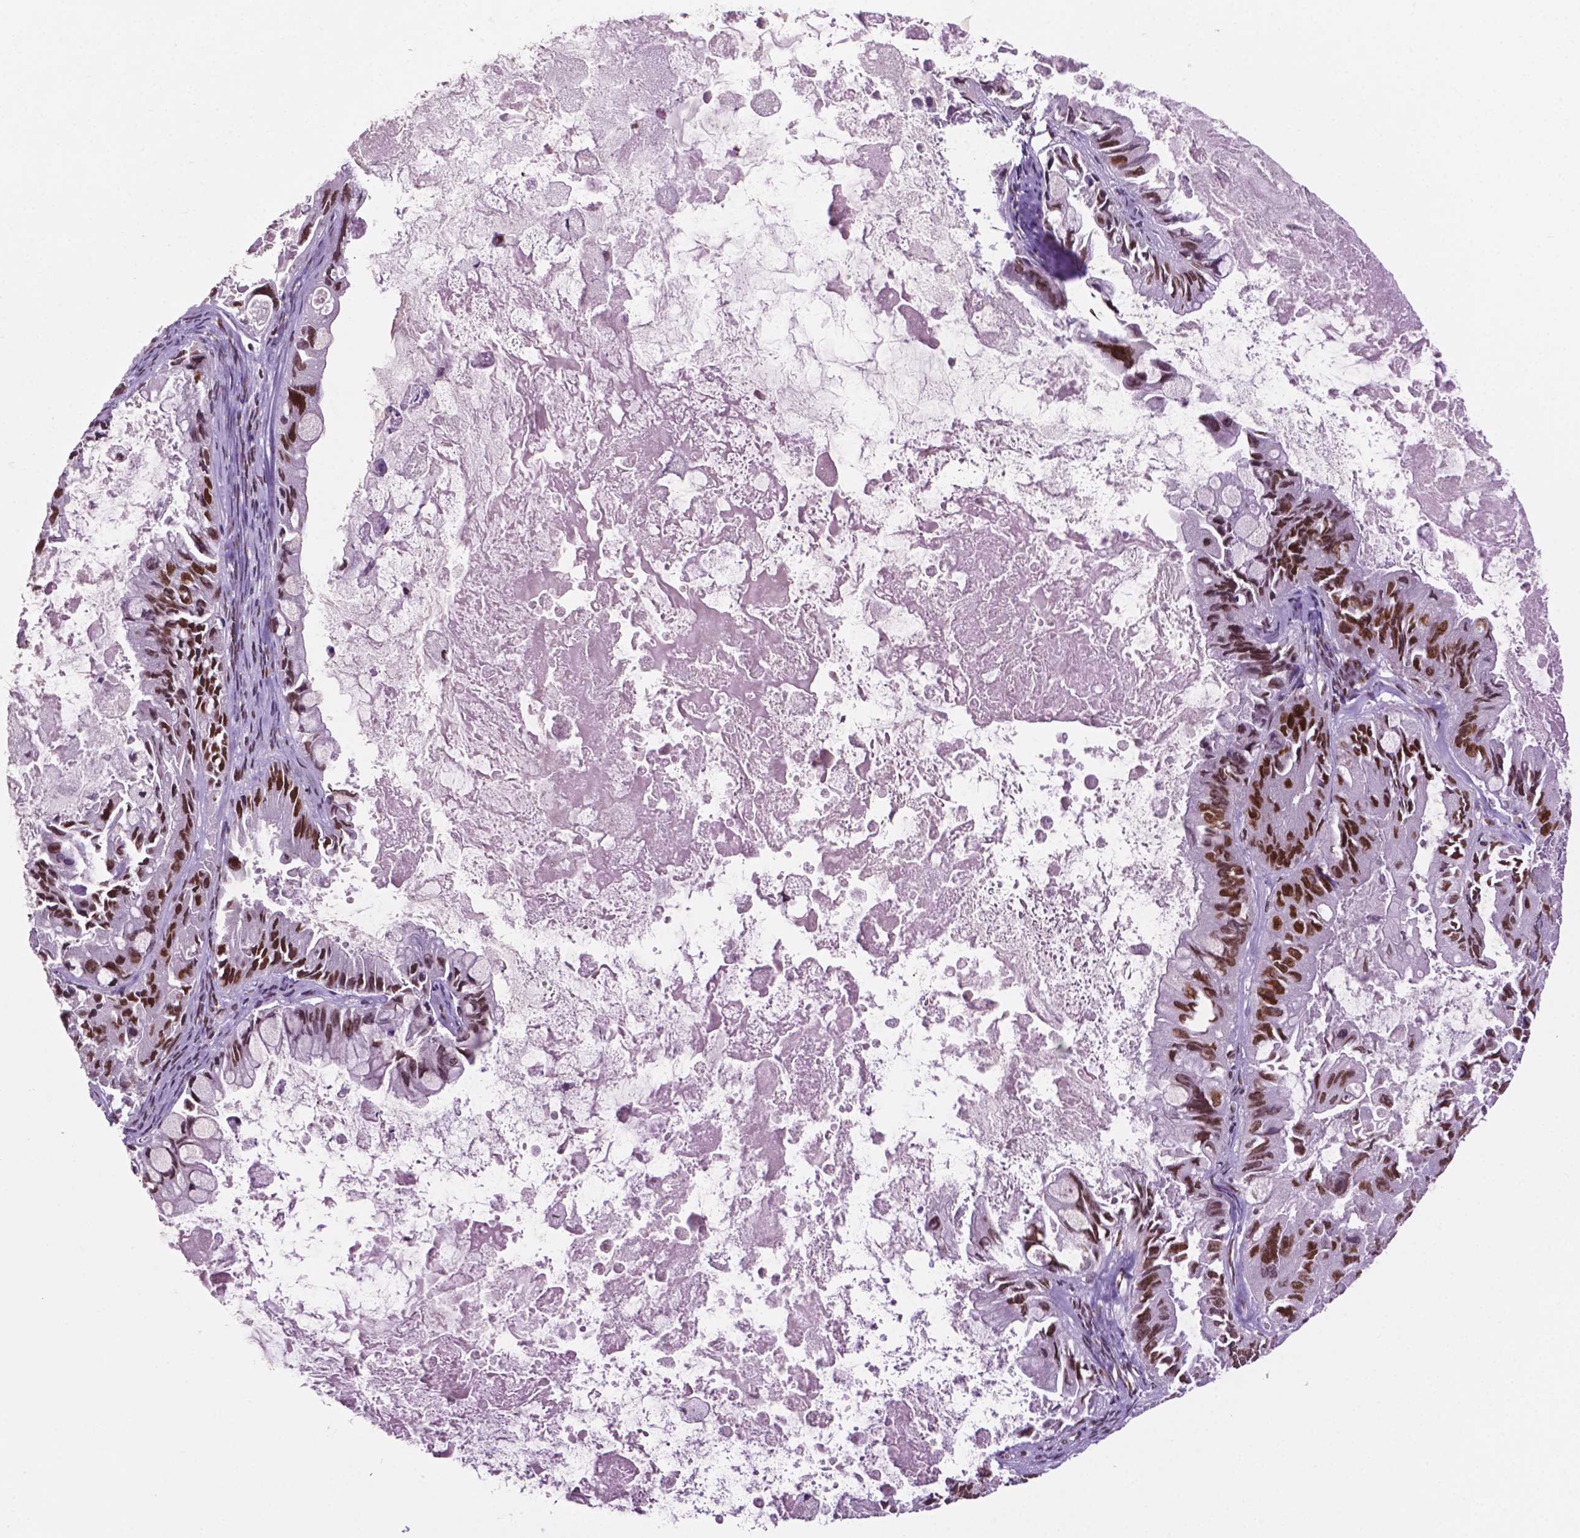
{"staining": {"intensity": "moderate", "quantity": "25%-75%", "location": "nuclear"}, "tissue": "ovarian cancer", "cell_type": "Tumor cells", "image_type": "cancer", "snomed": [{"axis": "morphology", "description": "Cystadenocarcinoma, mucinous, NOS"}, {"axis": "topography", "description": "Ovary"}], "caption": "This is an image of IHC staining of mucinous cystadenocarcinoma (ovarian), which shows moderate expression in the nuclear of tumor cells.", "gene": "MLH1", "patient": {"sex": "female", "age": 61}}